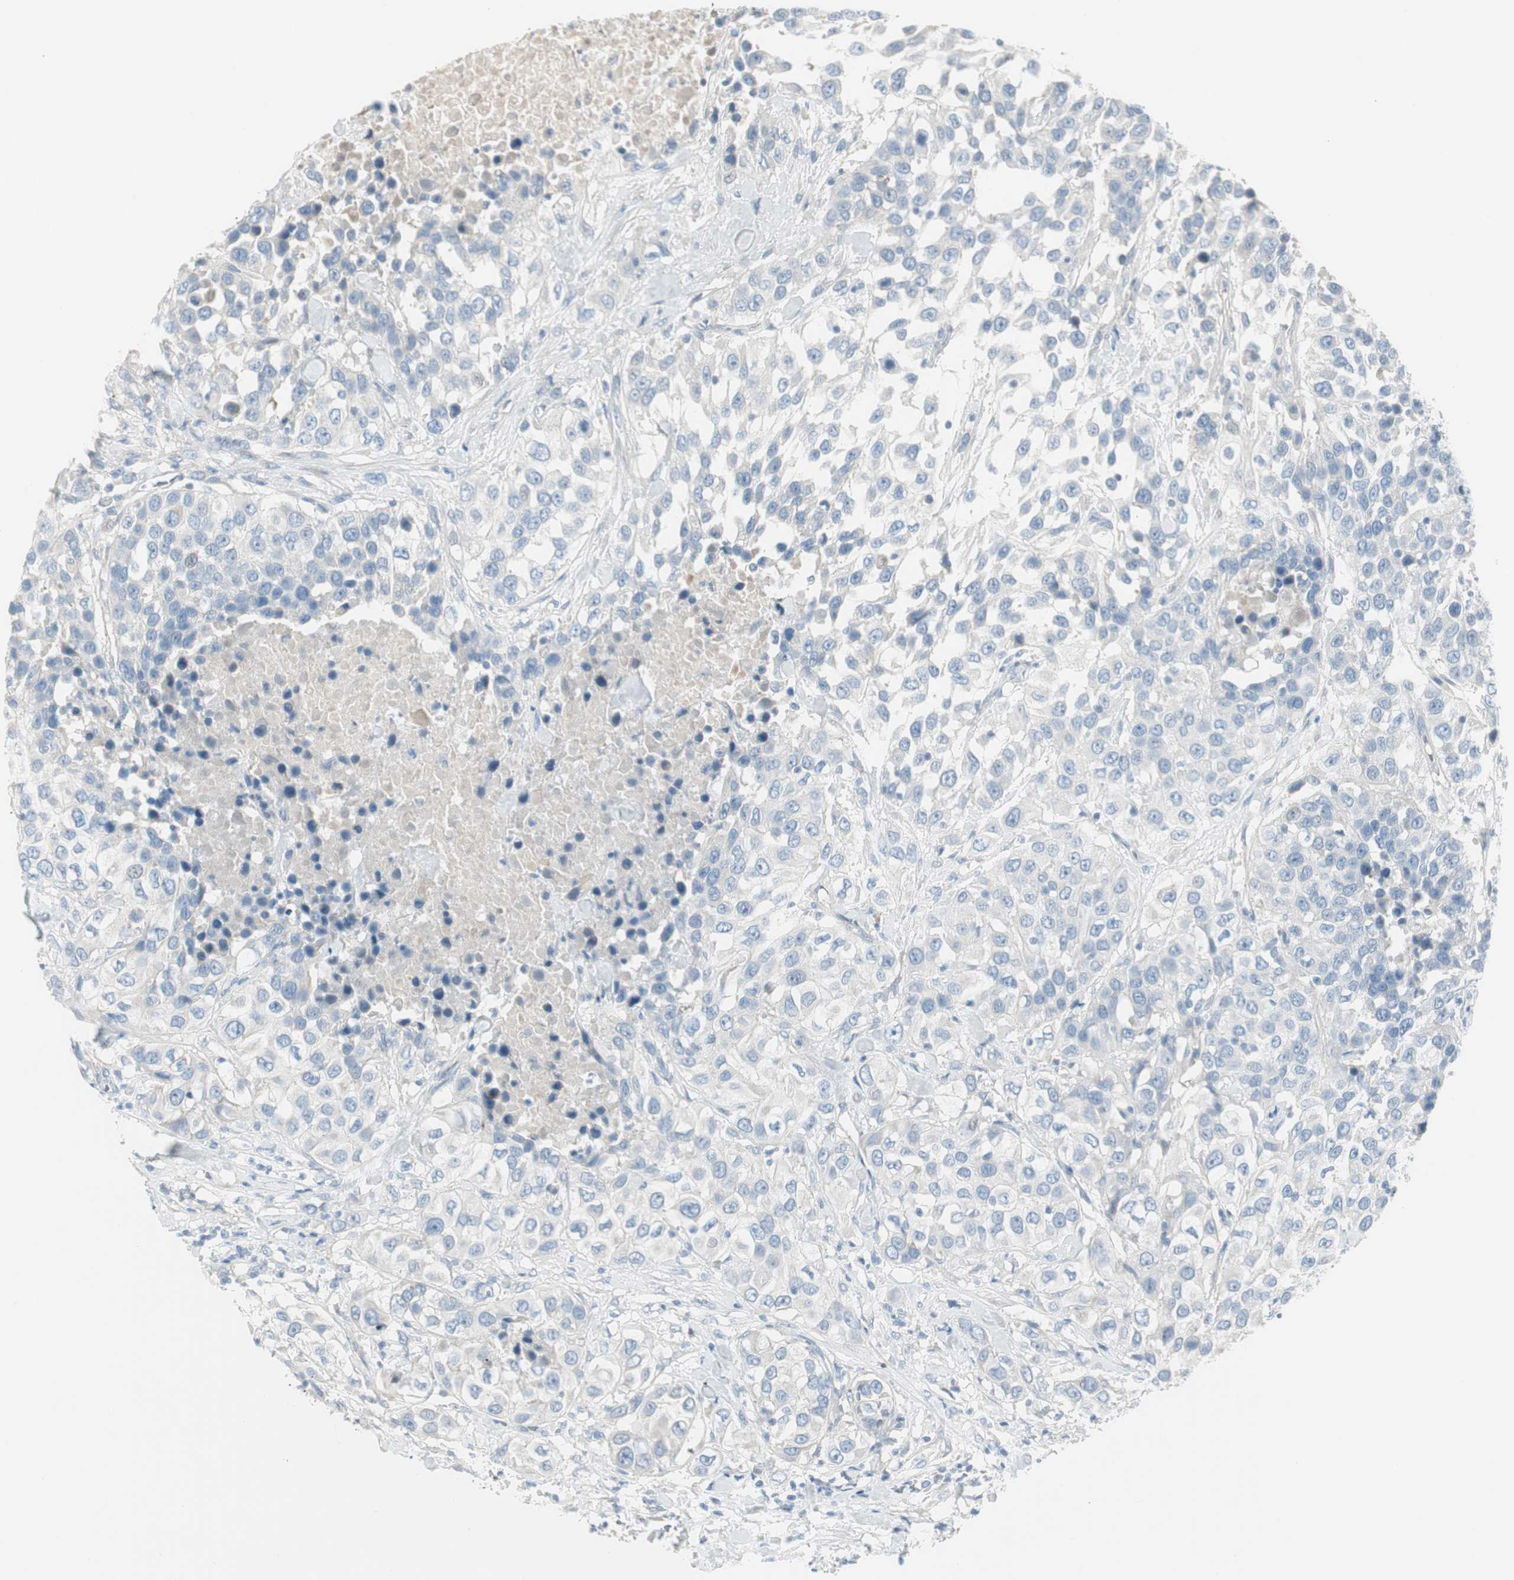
{"staining": {"intensity": "negative", "quantity": "none", "location": "none"}, "tissue": "urothelial cancer", "cell_type": "Tumor cells", "image_type": "cancer", "snomed": [{"axis": "morphology", "description": "Urothelial carcinoma, High grade"}, {"axis": "topography", "description": "Urinary bladder"}], "caption": "Immunohistochemistry (IHC) of high-grade urothelial carcinoma shows no positivity in tumor cells. (DAB IHC with hematoxylin counter stain).", "gene": "CACNA2D1", "patient": {"sex": "female", "age": 80}}